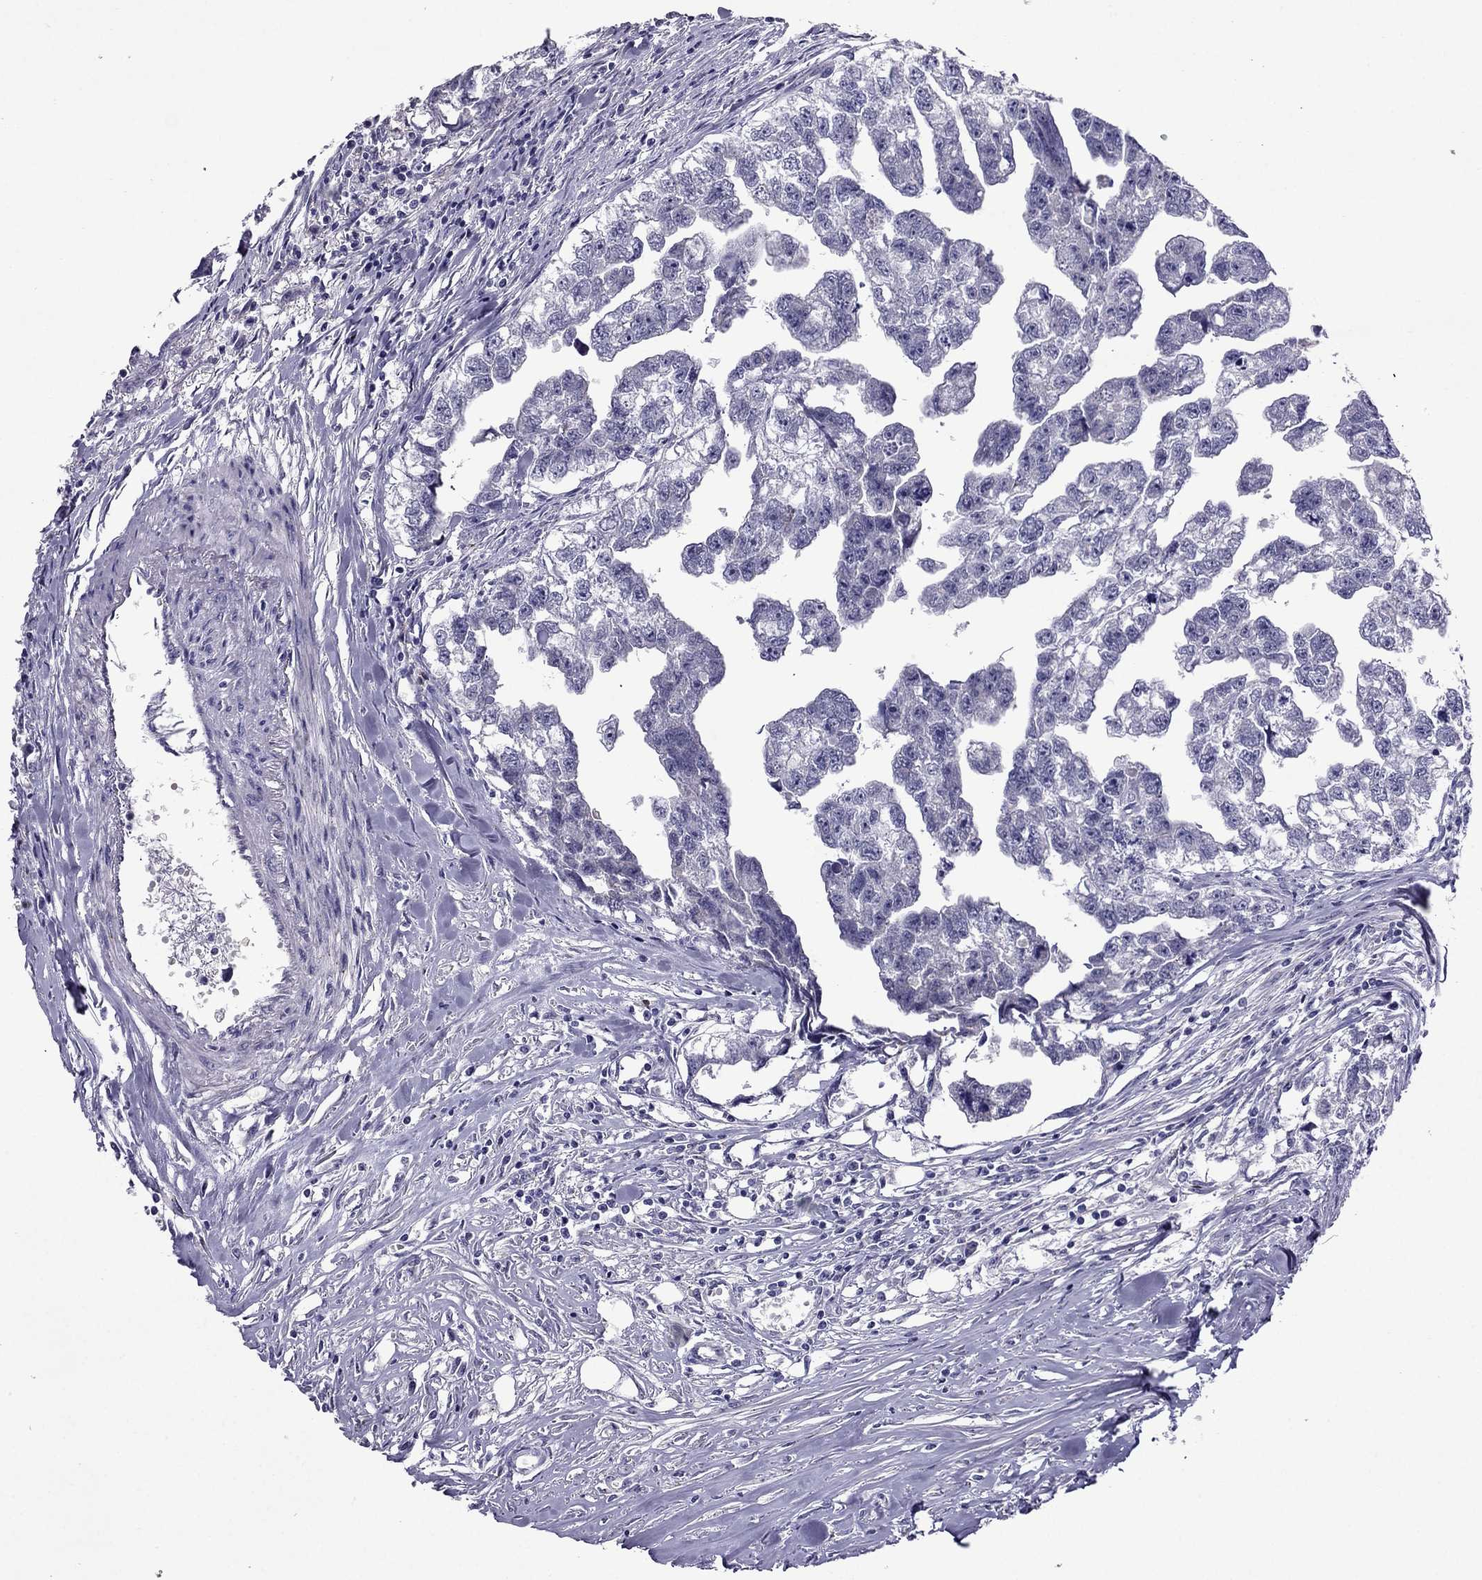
{"staining": {"intensity": "negative", "quantity": "none", "location": "none"}, "tissue": "testis cancer", "cell_type": "Tumor cells", "image_type": "cancer", "snomed": [{"axis": "morphology", "description": "Carcinoma, Embryonal, NOS"}, {"axis": "morphology", "description": "Teratoma, malignant, NOS"}, {"axis": "topography", "description": "Testis"}], "caption": "IHC of human testis malignant teratoma exhibits no staining in tumor cells. Nuclei are stained in blue.", "gene": "MYBPH", "patient": {"sex": "male", "age": 44}}